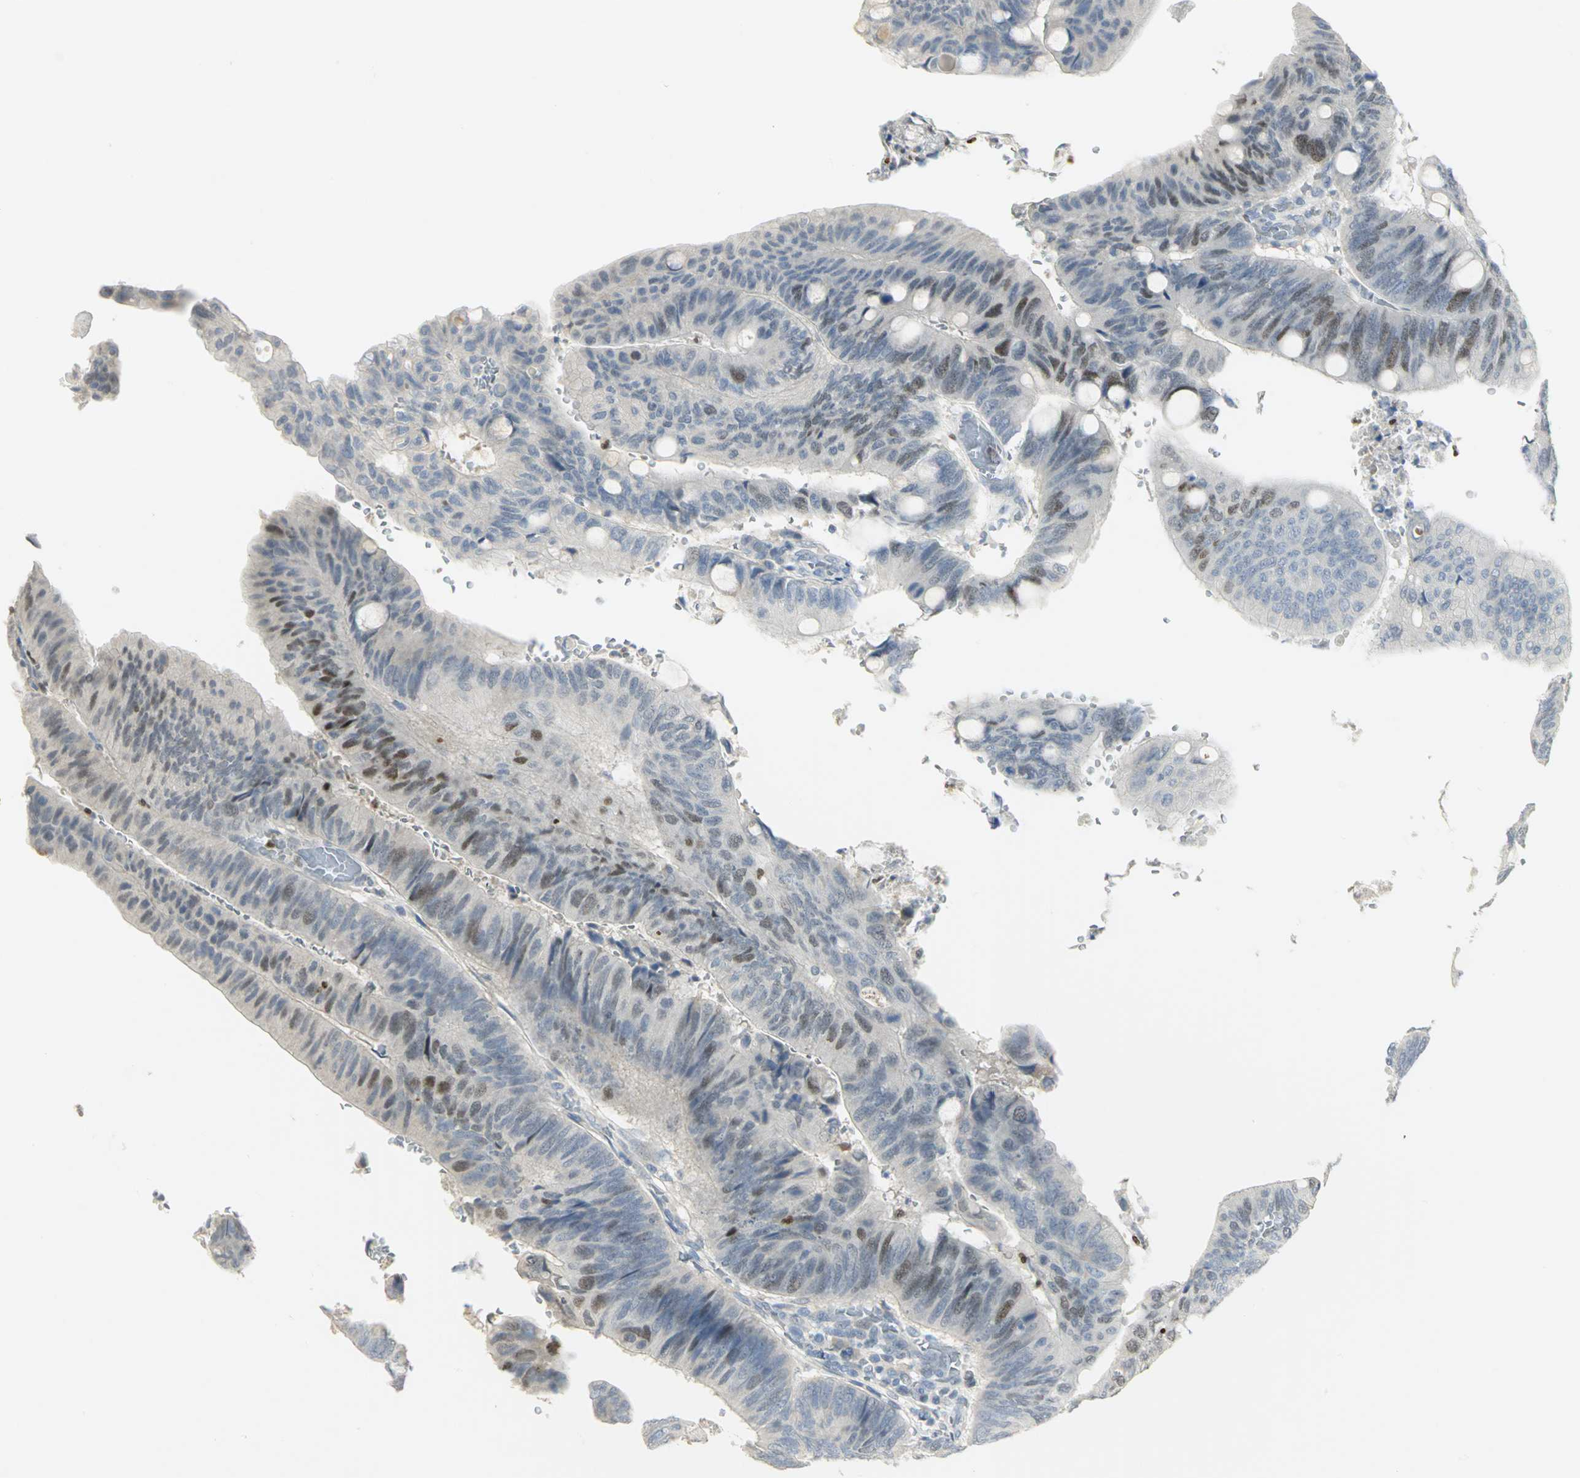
{"staining": {"intensity": "moderate", "quantity": "<25%", "location": "nuclear"}, "tissue": "colorectal cancer", "cell_type": "Tumor cells", "image_type": "cancer", "snomed": [{"axis": "morphology", "description": "Normal tissue, NOS"}, {"axis": "morphology", "description": "Adenocarcinoma, NOS"}, {"axis": "topography", "description": "Rectum"}], "caption": "DAB (3,3'-diaminobenzidine) immunohistochemical staining of colorectal cancer (adenocarcinoma) demonstrates moderate nuclear protein expression in approximately <25% of tumor cells. The protein of interest is shown in brown color, while the nuclei are stained blue.", "gene": "BCL6", "patient": {"sex": "male", "age": 92}}